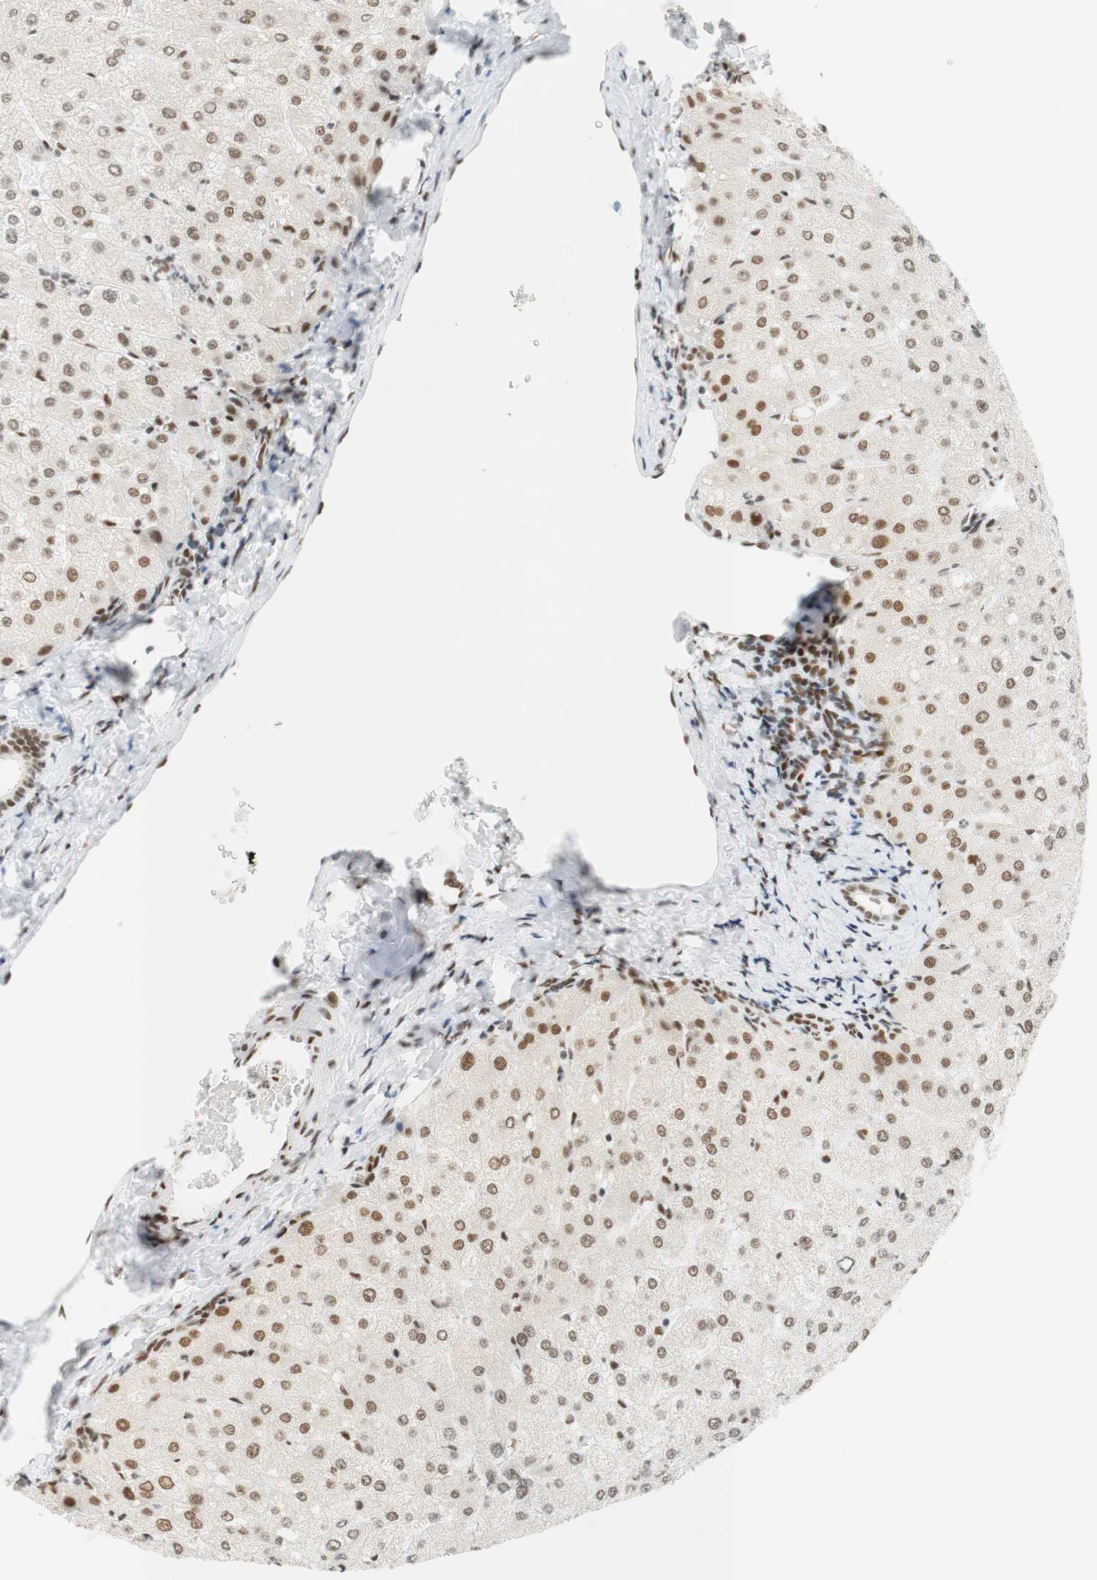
{"staining": {"intensity": "weak", "quantity": ">75%", "location": "nuclear"}, "tissue": "liver", "cell_type": "Cholangiocytes", "image_type": "normal", "snomed": [{"axis": "morphology", "description": "Normal tissue, NOS"}, {"axis": "topography", "description": "Liver"}], "caption": "This is an image of IHC staining of benign liver, which shows weak staining in the nuclear of cholangiocytes.", "gene": "RNF20", "patient": {"sex": "male", "age": 55}}